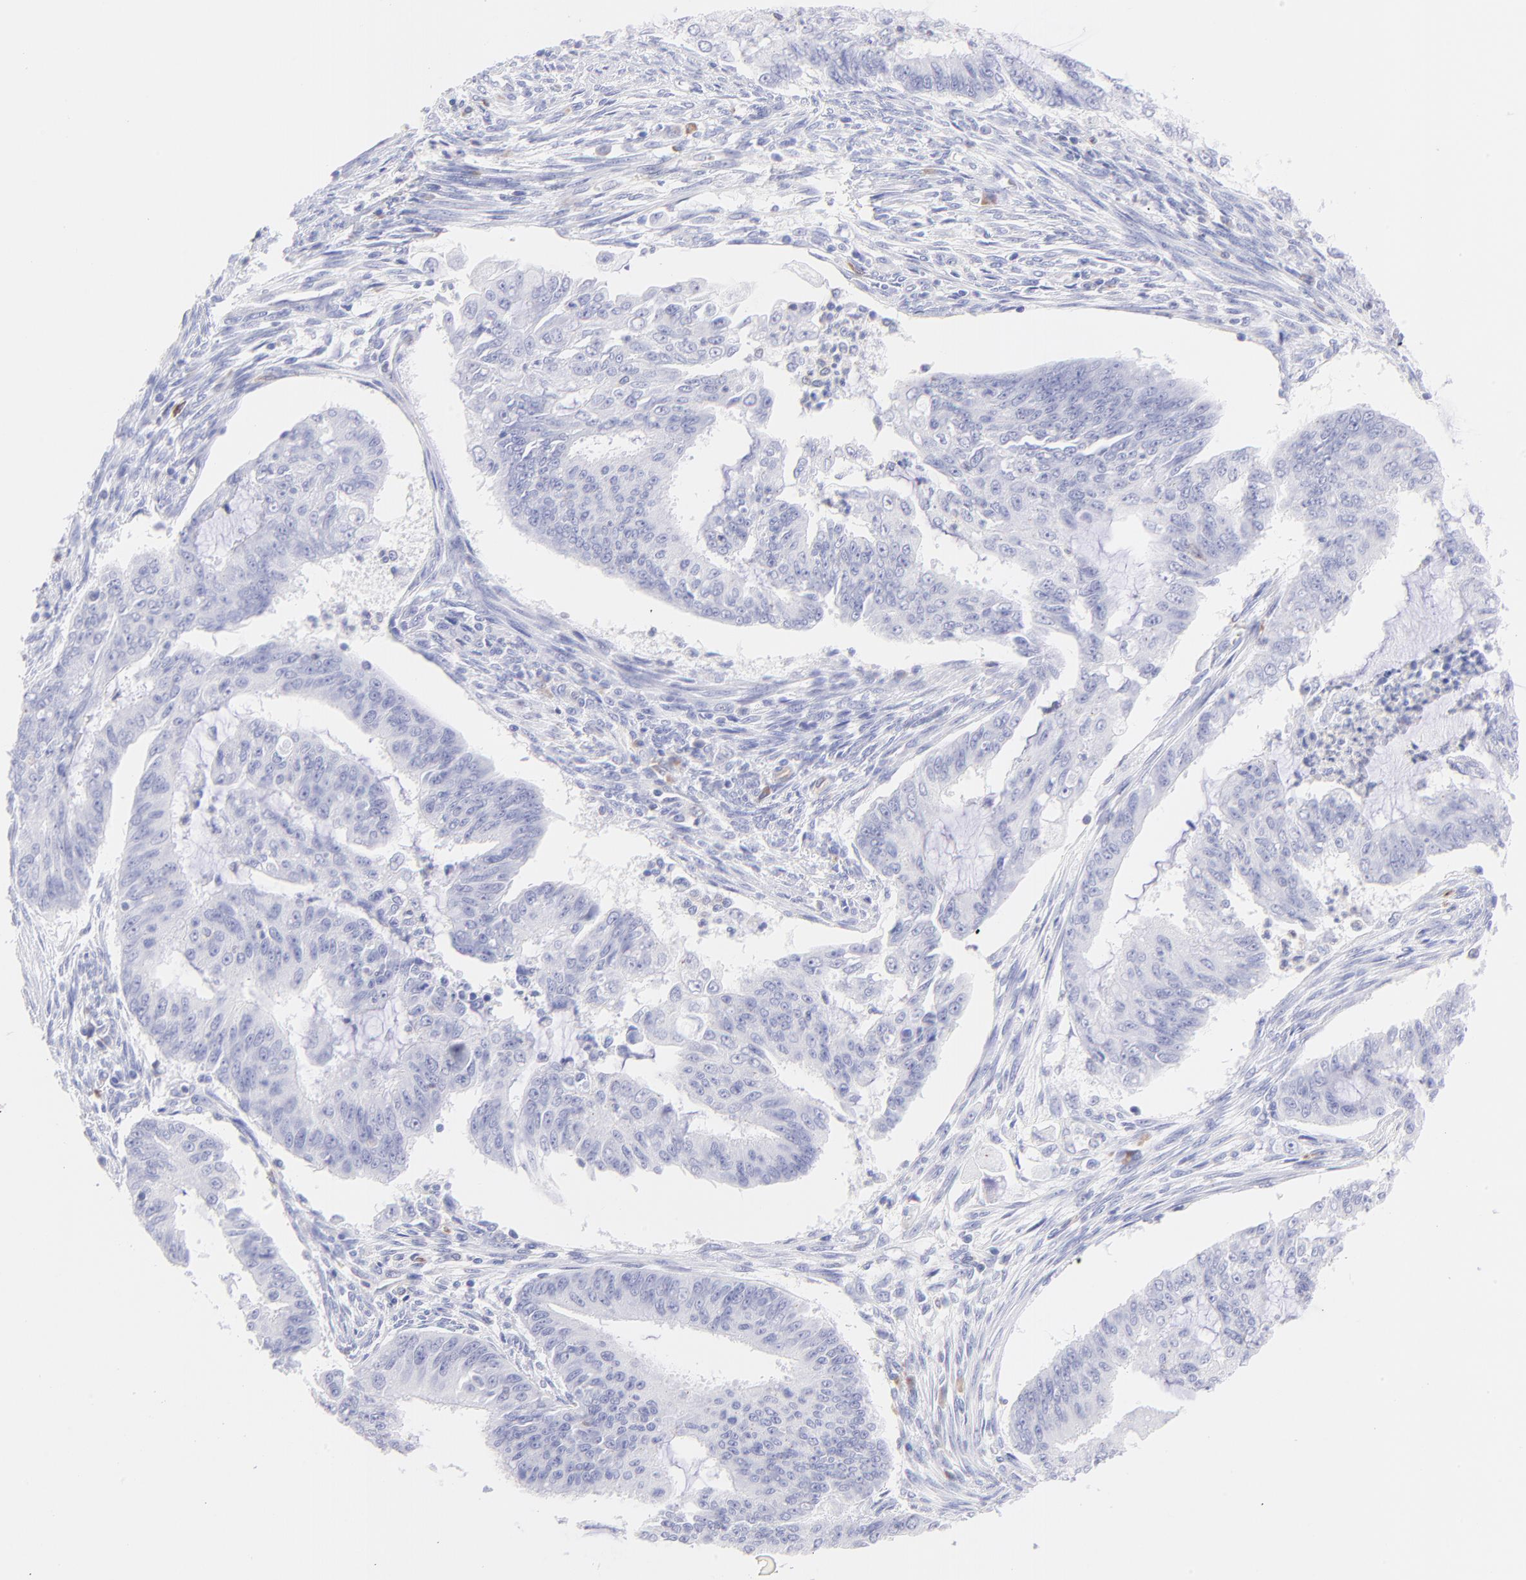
{"staining": {"intensity": "negative", "quantity": "none", "location": "none"}, "tissue": "endometrial cancer", "cell_type": "Tumor cells", "image_type": "cancer", "snomed": [{"axis": "morphology", "description": "Adenocarcinoma, NOS"}, {"axis": "topography", "description": "Endometrium"}], "caption": "IHC of adenocarcinoma (endometrial) demonstrates no expression in tumor cells. (Stains: DAB (3,3'-diaminobenzidine) immunohistochemistry (IHC) with hematoxylin counter stain, Microscopy: brightfield microscopy at high magnification).", "gene": "IRAG2", "patient": {"sex": "female", "age": 75}}